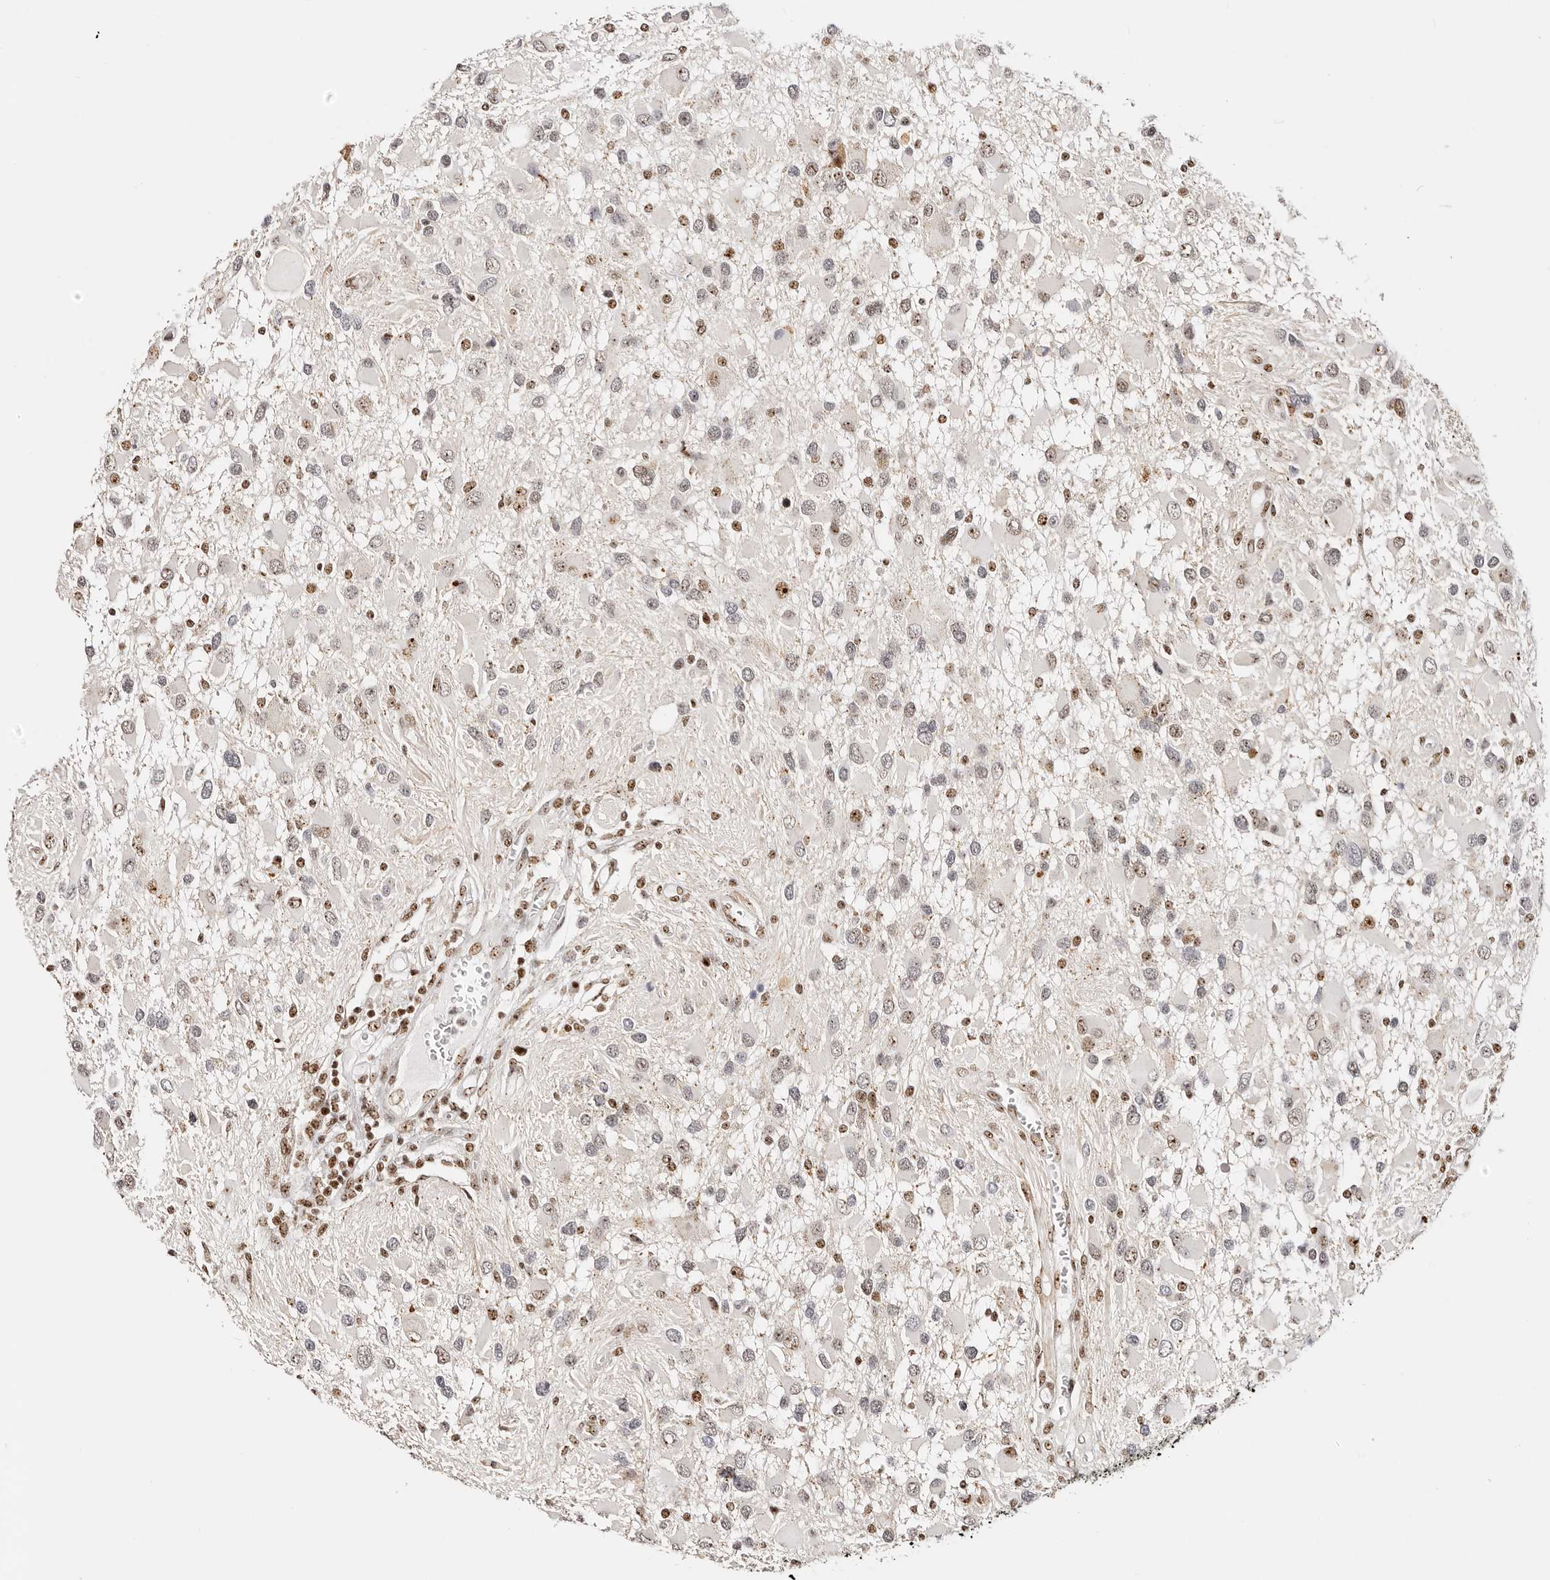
{"staining": {"intensity": "weak", "quantity": "<25%", "location": "nuclear"}, "tissue": "glioma", "cell_type": "Tumor cells", "image_type": "cancer", "snomed": [{"axis": "morphology", "description": "Glioma, malignant, High grade"}, {"axis": "topography", "description": "Brain"}], "caption": "The IHC image has no significant expression in tumor cells of malignant glioma (high-grade) tissue. (Stains: DAB (3,3'-diaminobenzidine) IHC with hematoxylin counter stain, Microscopy: brightfield microscopy at high magnification).", "gene": "IQGAP3", "patient": {"sex": "male", "age": 53}}